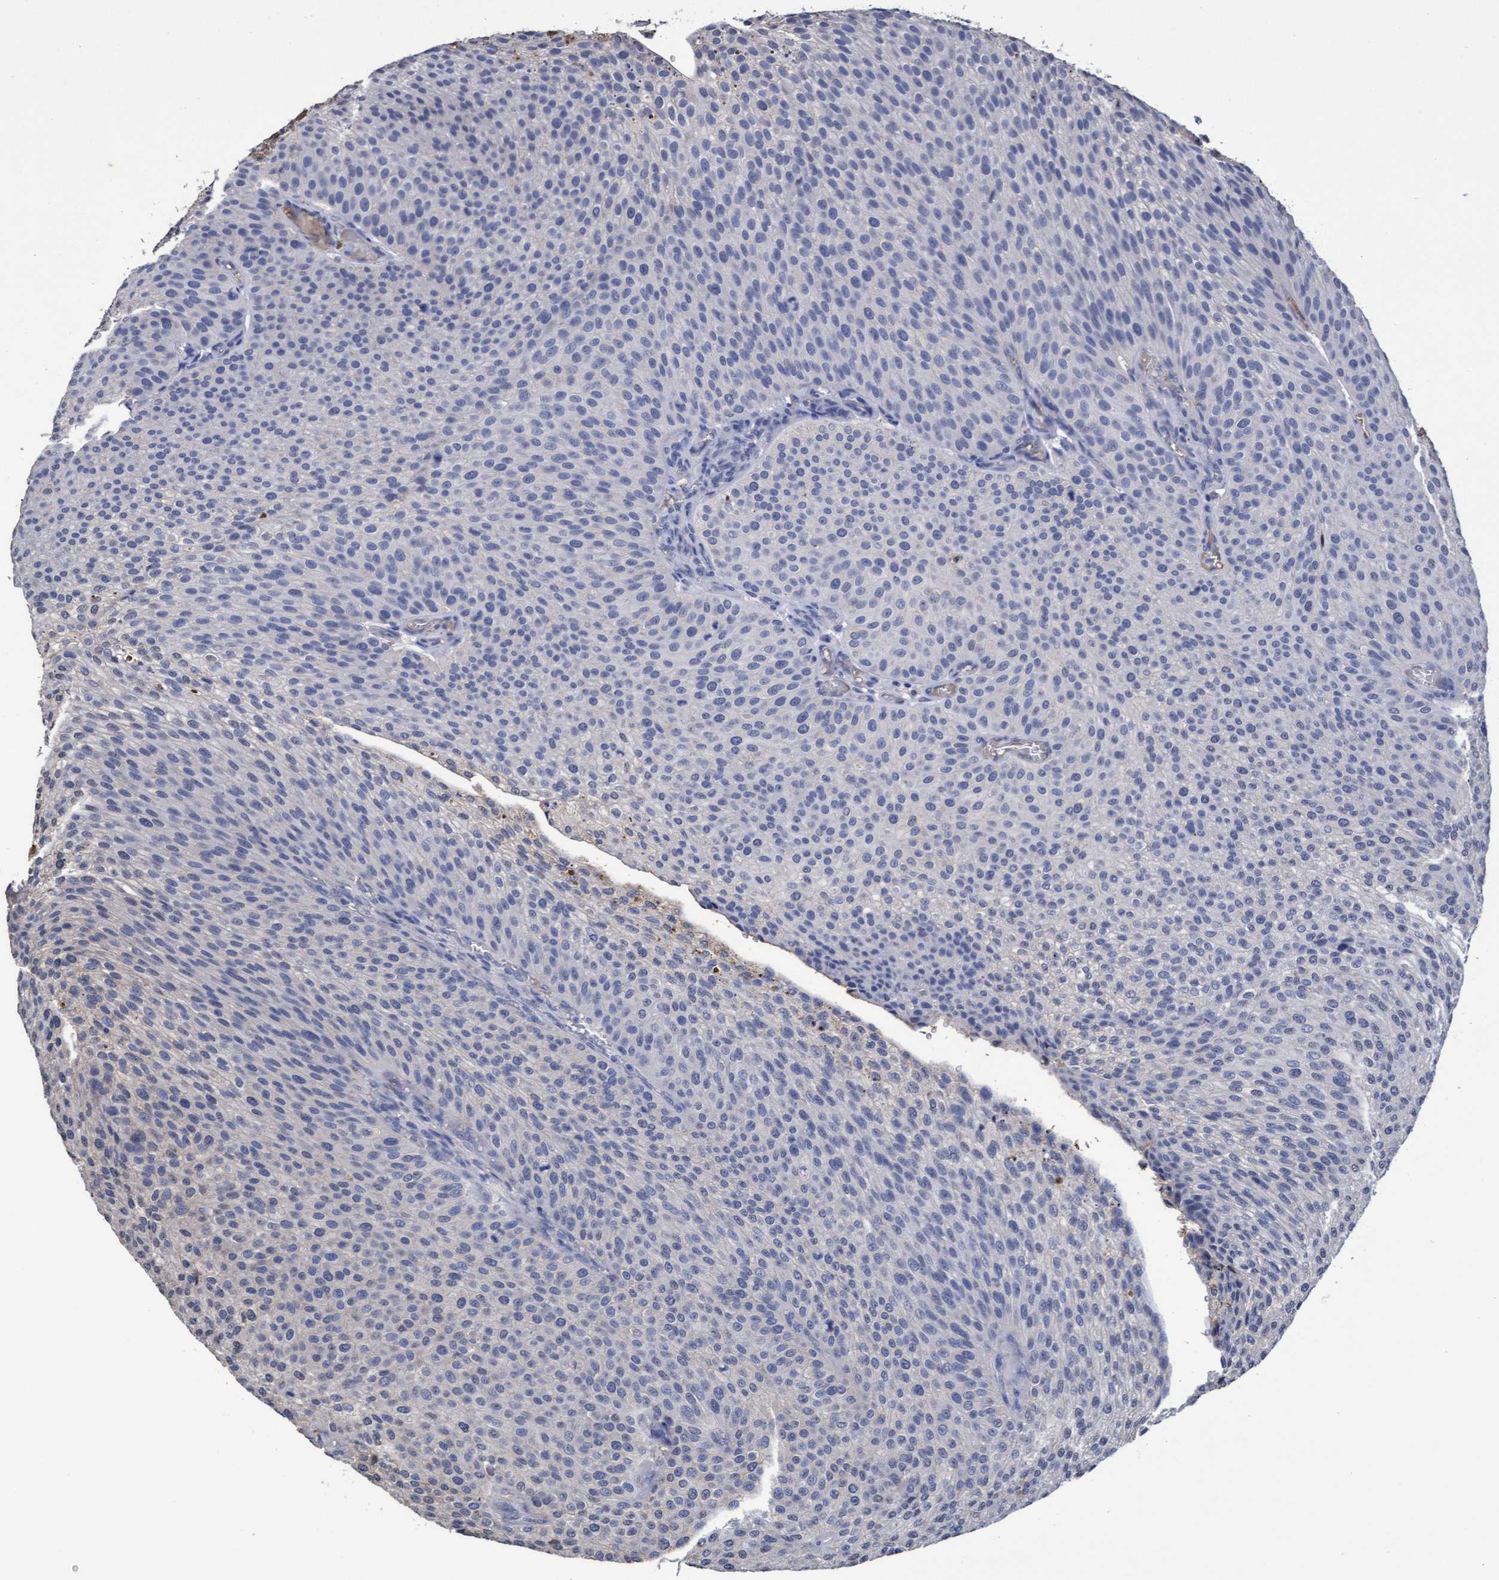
{"staining": {"intensity": "negative", "quantity": "none", "location": "none"}, "tissue": "urothelial cancer", "cell_type": "Tumor cells", "image_type": "cancer", "snomed": [{"axis": "morphology", "description": "Urothelial carcinoma, Low grade"}, {"axis": "topography", "description": "Smooth muscle"}, {"axis": "topography", "description": "Urinary bladder"}], "caption": "DAB (3,3'-diaminobenzidine) immunohistochemical staining of human low-grade urothelial carcinoma reveals no significant staining in tumor cells.", "gene": "GPR39", "patient": {"sex": "male", "age": 60}}